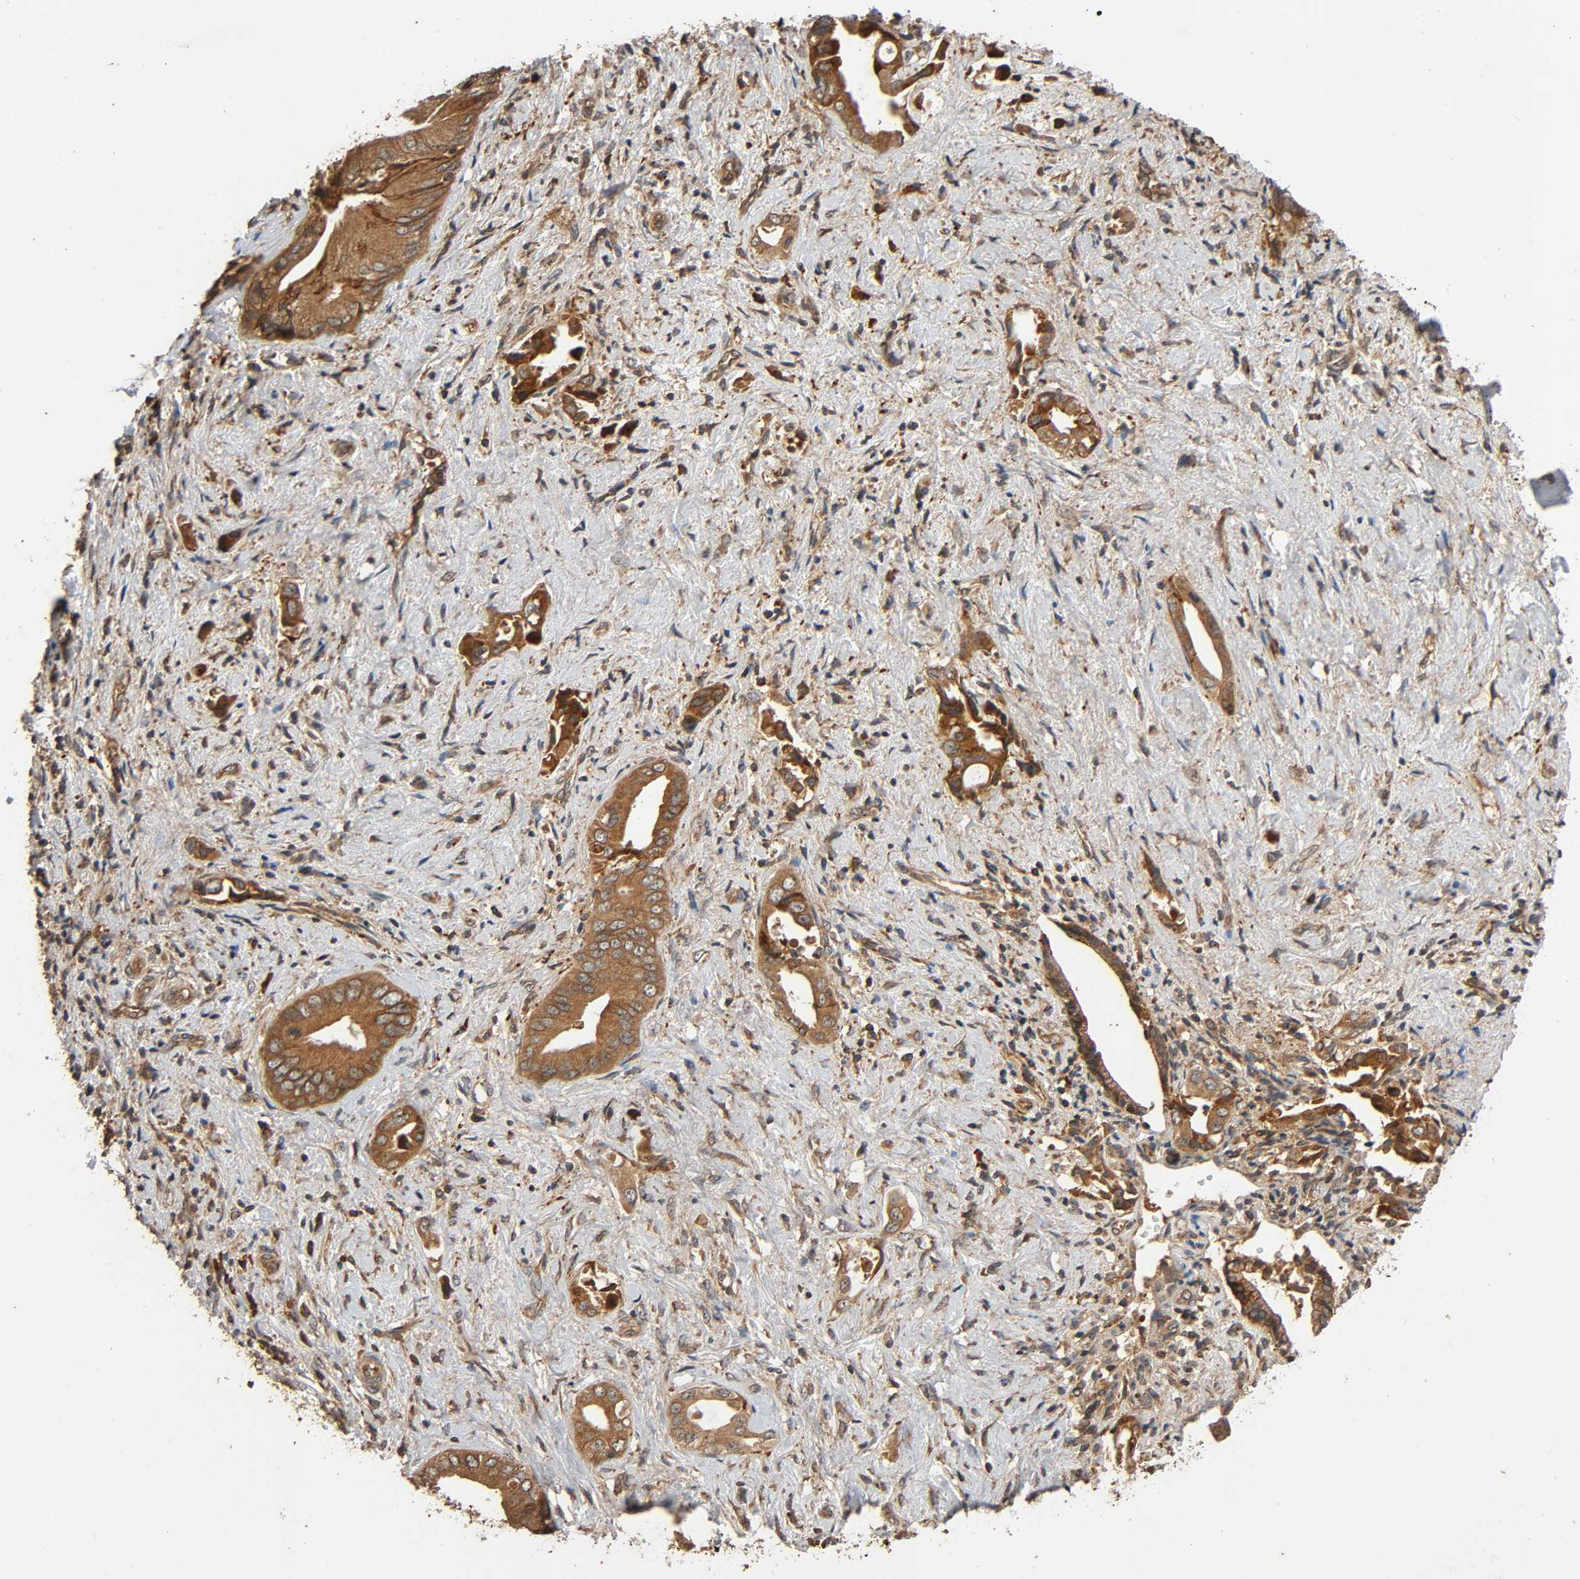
{"staining": {"intensity": "strong", "quantity": ">75%", "location": "cytoplasmic/membranous"}, "tissue": "liver cancer", "cell_type": "Tumor cells", "image_type": "cancer", "snomed": [{"axis": "morphology", "description": "Cholangiocarcinoma"}, {"axis": "topography", "description": "Liver"}], "caption": "Liver cancer (cholangiocarcinoma) stained with immunohistochemistry (IHC) displays strong cytoplasmic/membranous positivity in about >75% of tumor cells. (DAB IHC, brown staining for protein, blue staining for nuclei).", "gene": "MAP3K8", "patient": {"sex": "male", "age": 58}}